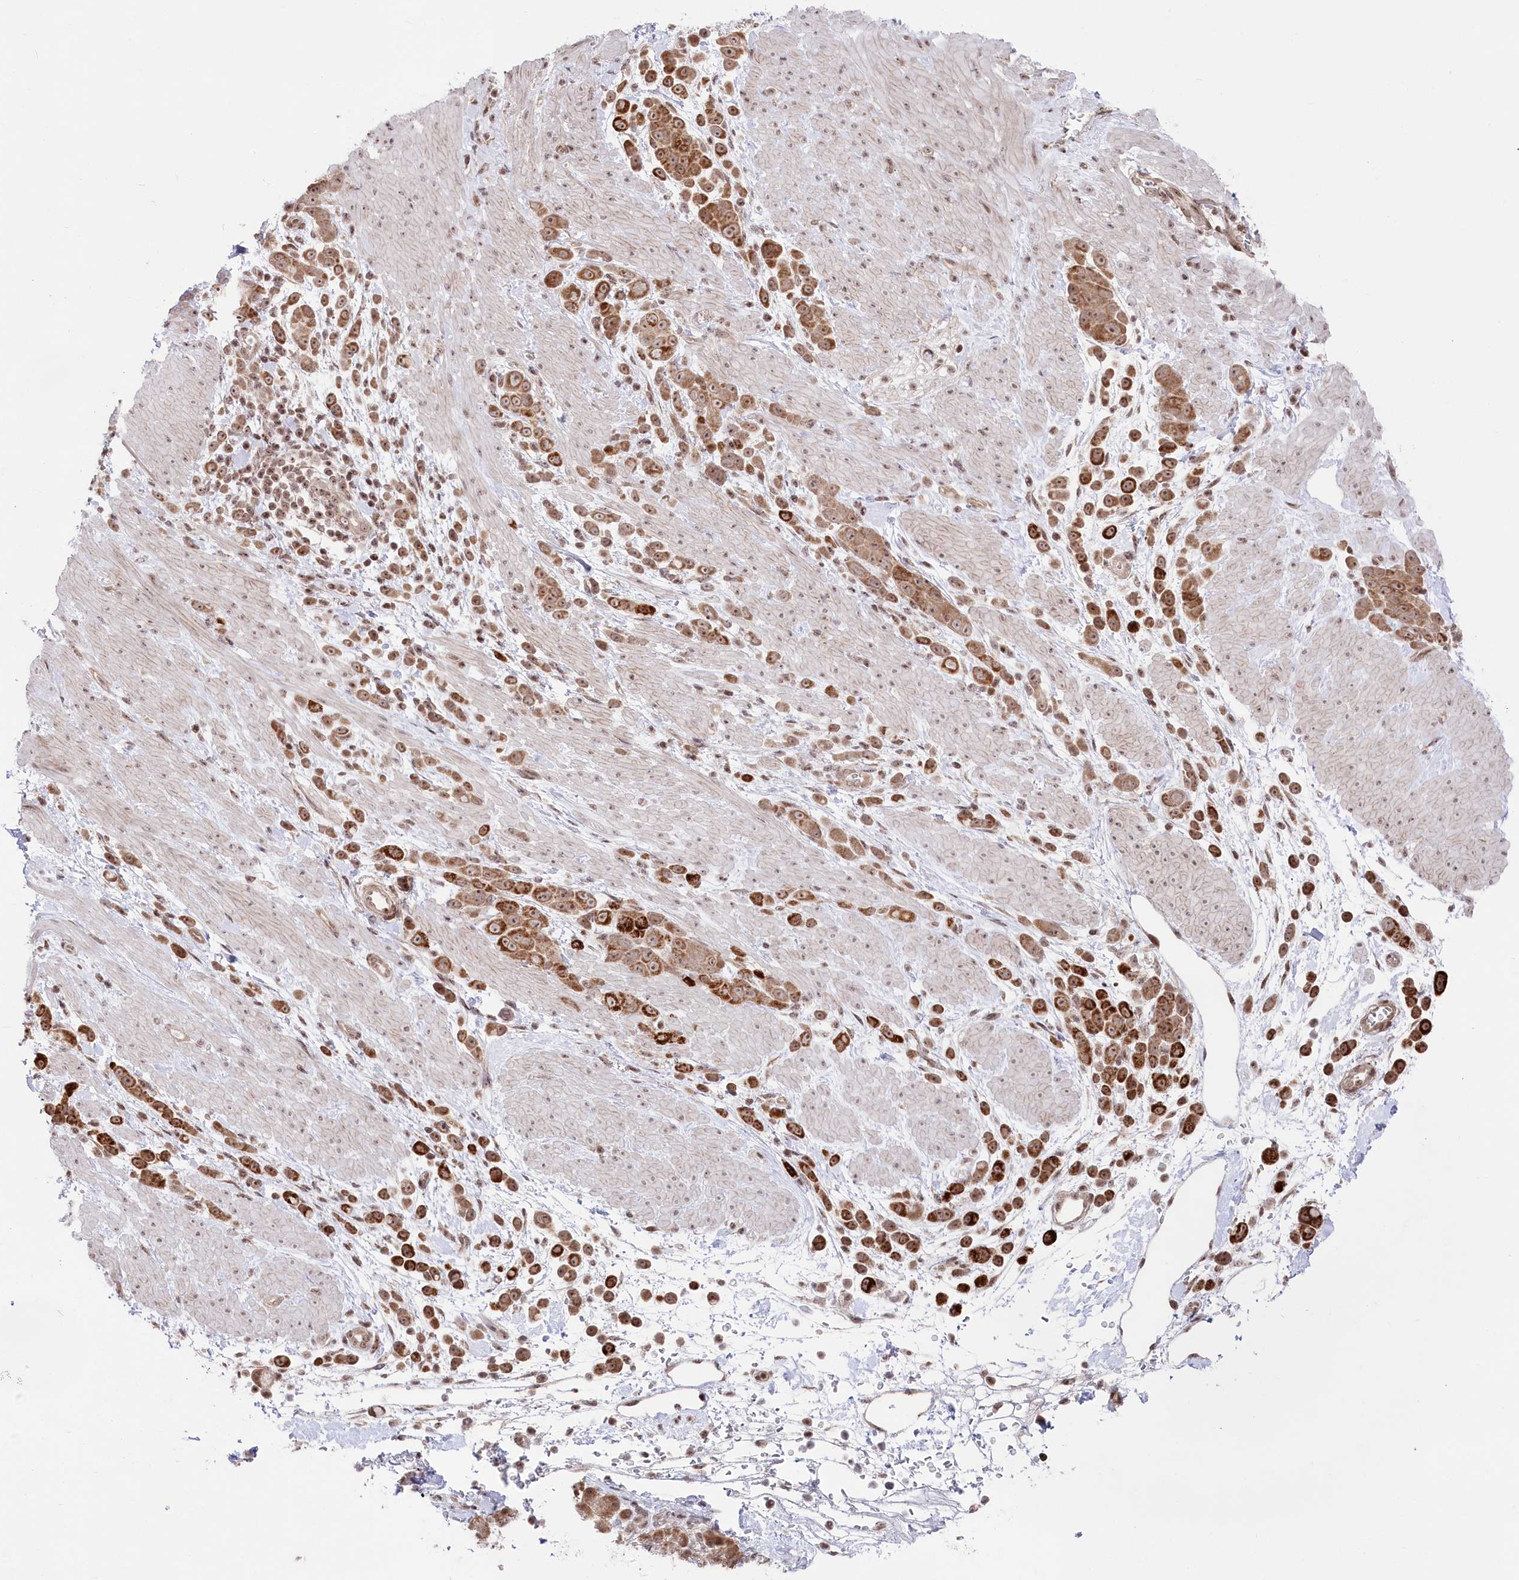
{"staining": {"intensity": "moderate", "quantity": ">75%", "location": "cytoplasmic/membranous,nuclear"}, "tissue": "pancreatic cancer", "cell_type": "Tumor cells", "image_type": "cancer", "snomed": [{"axis": "morphology", "description": "Normal tissue, NOS"}, {"axis": "morphology", "description": "Adenocarcinoma, NOS"}, {"axis": "topography", "description": "Pancreas"}], "caption": "An image showing moderate cytoplasmic/membranous and nuclear expression in about >75% of tumor cells in adenocarcinoma (pancreatic), as visualized by brown immunohistochemical staining.", "gene": "CGGBP1", "patient": {"sex": "female", "age": 64}}